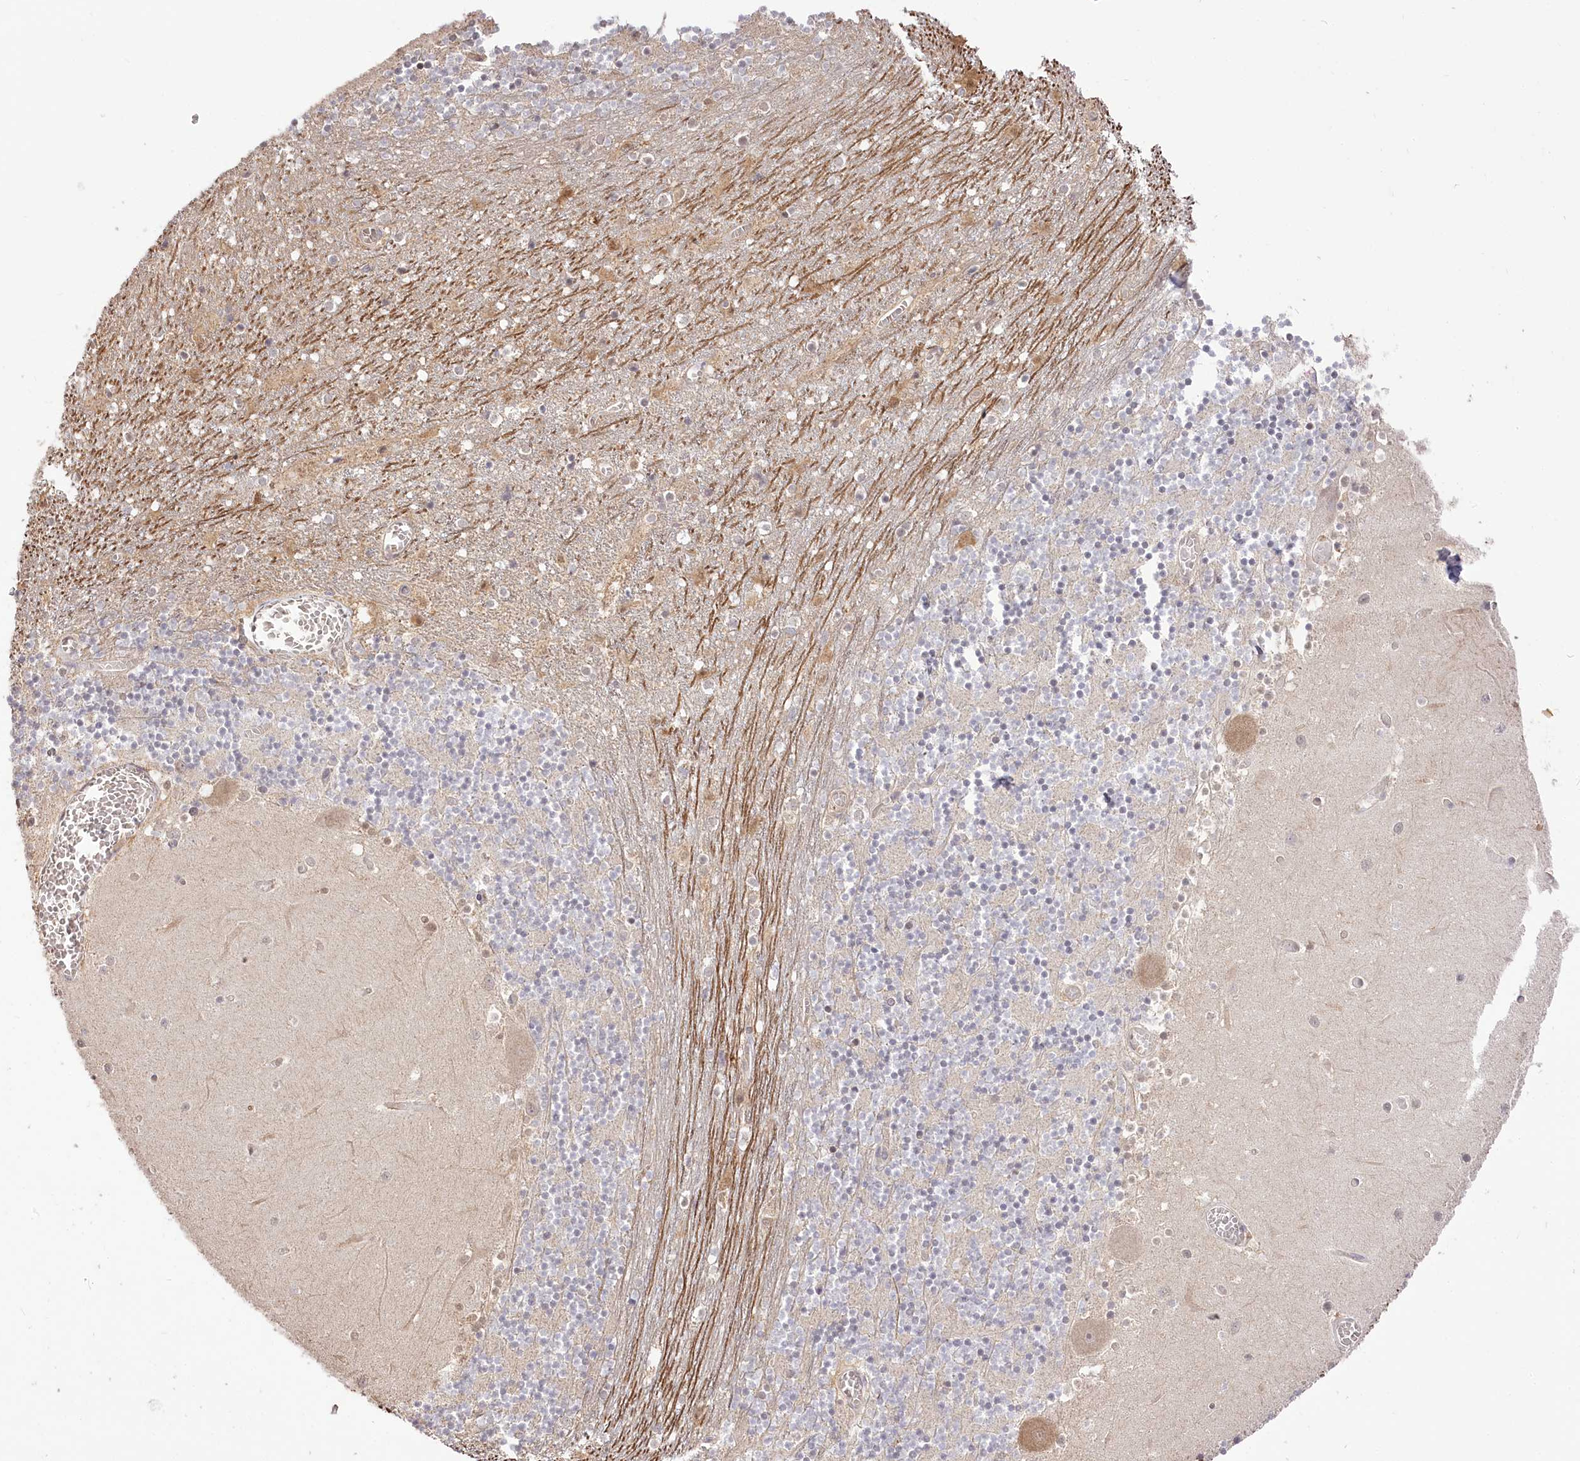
{"staining": {"intensity": "negative", "quantity": "none", "location": "none"}, "tissue": "cerebellum", "cell_type": "Cells in granular layer", "image_type": "normal", "snomed": [{"axis": "morphology", "description": "Normal tissue, NOS"}, {"axis": "topography", "description": "Cerebellum"}], "caption": "The histopathology image demonstrates no staining of cells in granular layer in unremarkable cerebellum. (DAB (3,3'-diaminobenzidine) immunohistochemistry with hematoxylin counter stain).", "gene": "R3HDM2", "patient": {"sex": "female", "age": 28}}